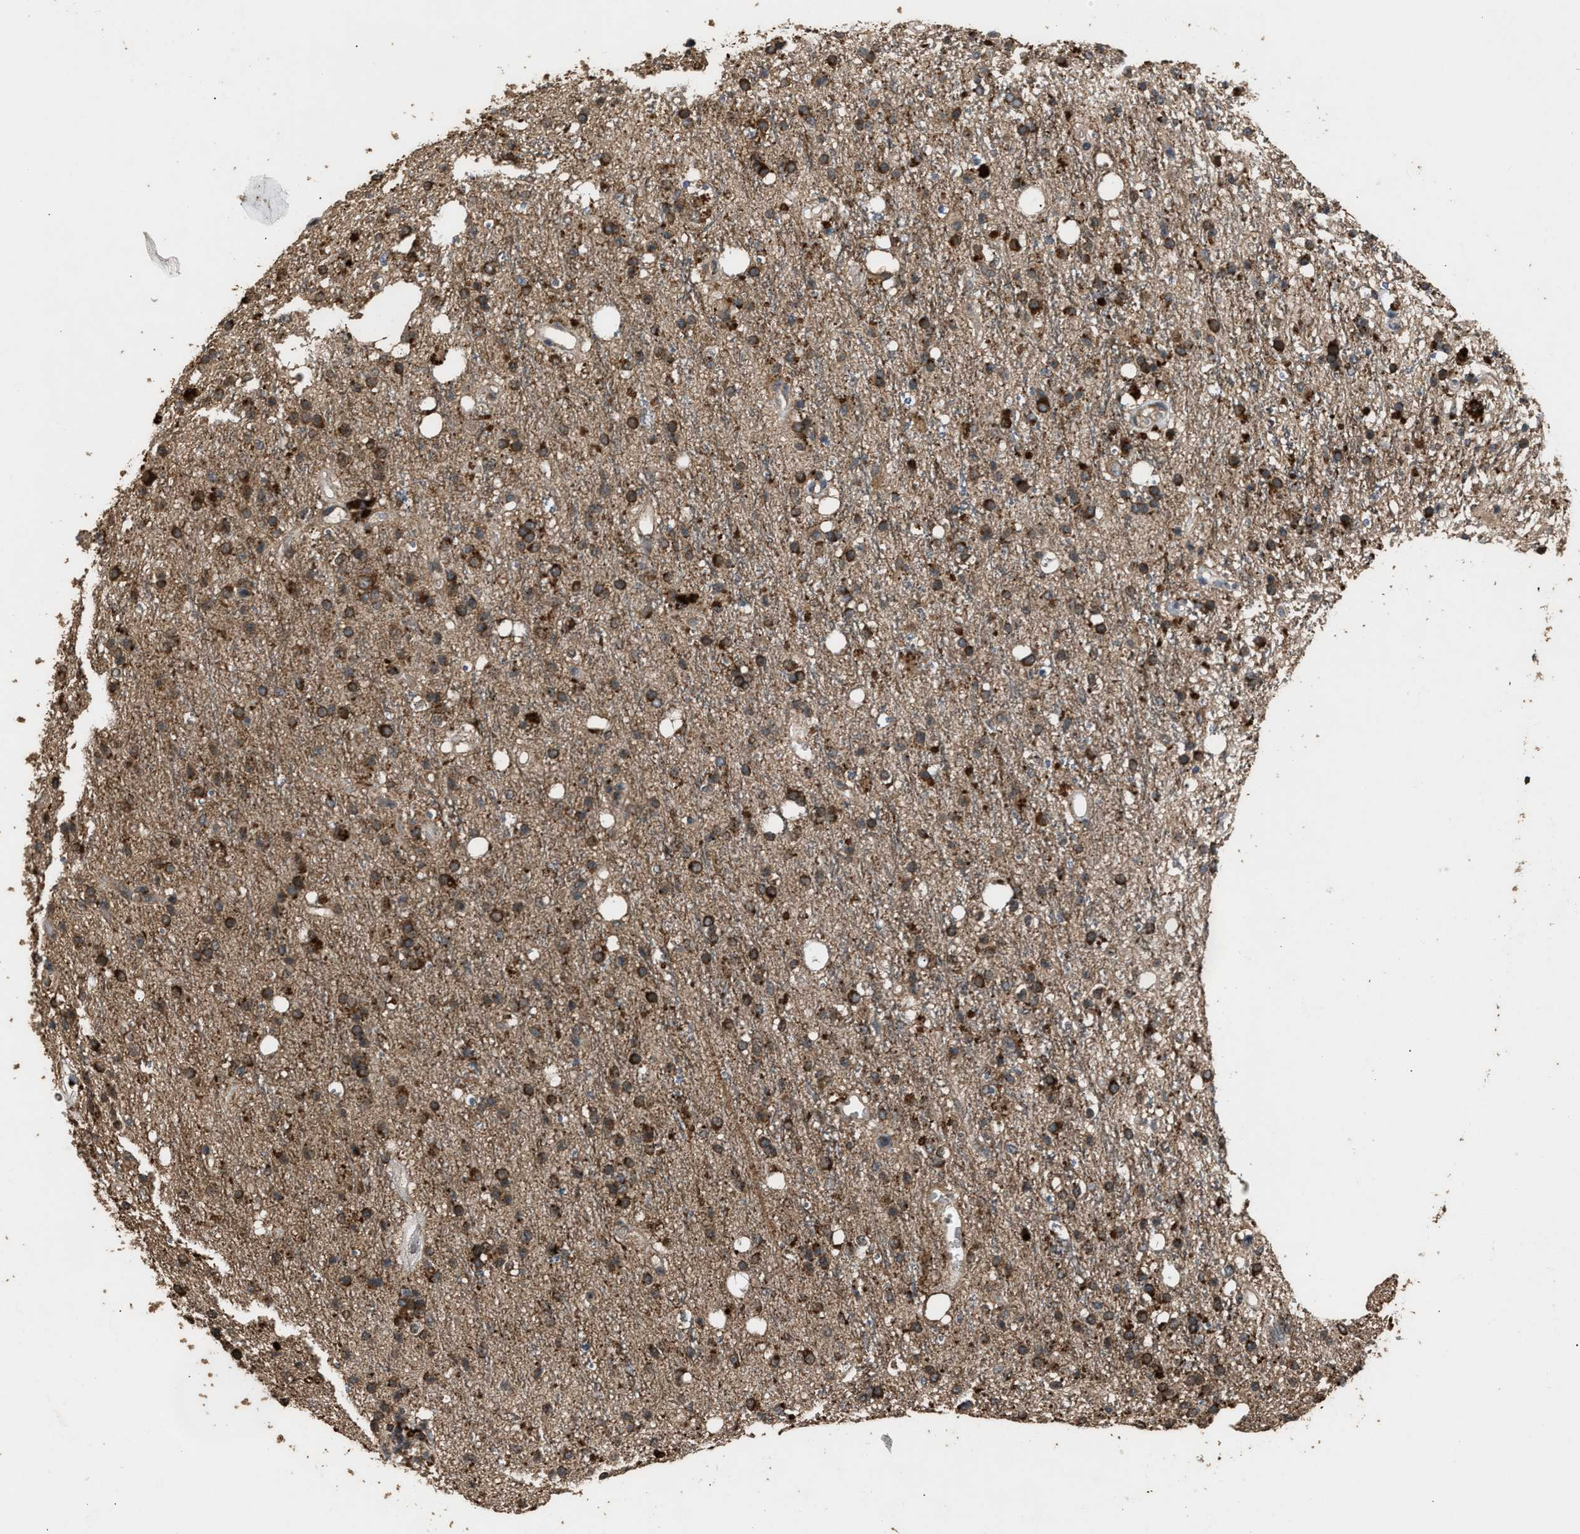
{"staining": {"intensity": "strong", "quantity": ">75%", "location": "cytoplasmic/membranous"}, "tissue": "glioma", "cell_type": "Tumor cells", "image_type": "cancer", "snomed": [{"axis": "morphology", "description": "Glioma, malignant, High grade"}, {"axis": "topography", "description": "Brain"}], "caption": "IHC of human malignant glioma (high-grade) demonstrates high levels of strong cytoplasmic/membranous staining in approximately >75% of tumor cells.", "gene": "PSMD1", "patient": {"sex": "male", "age": 47}}